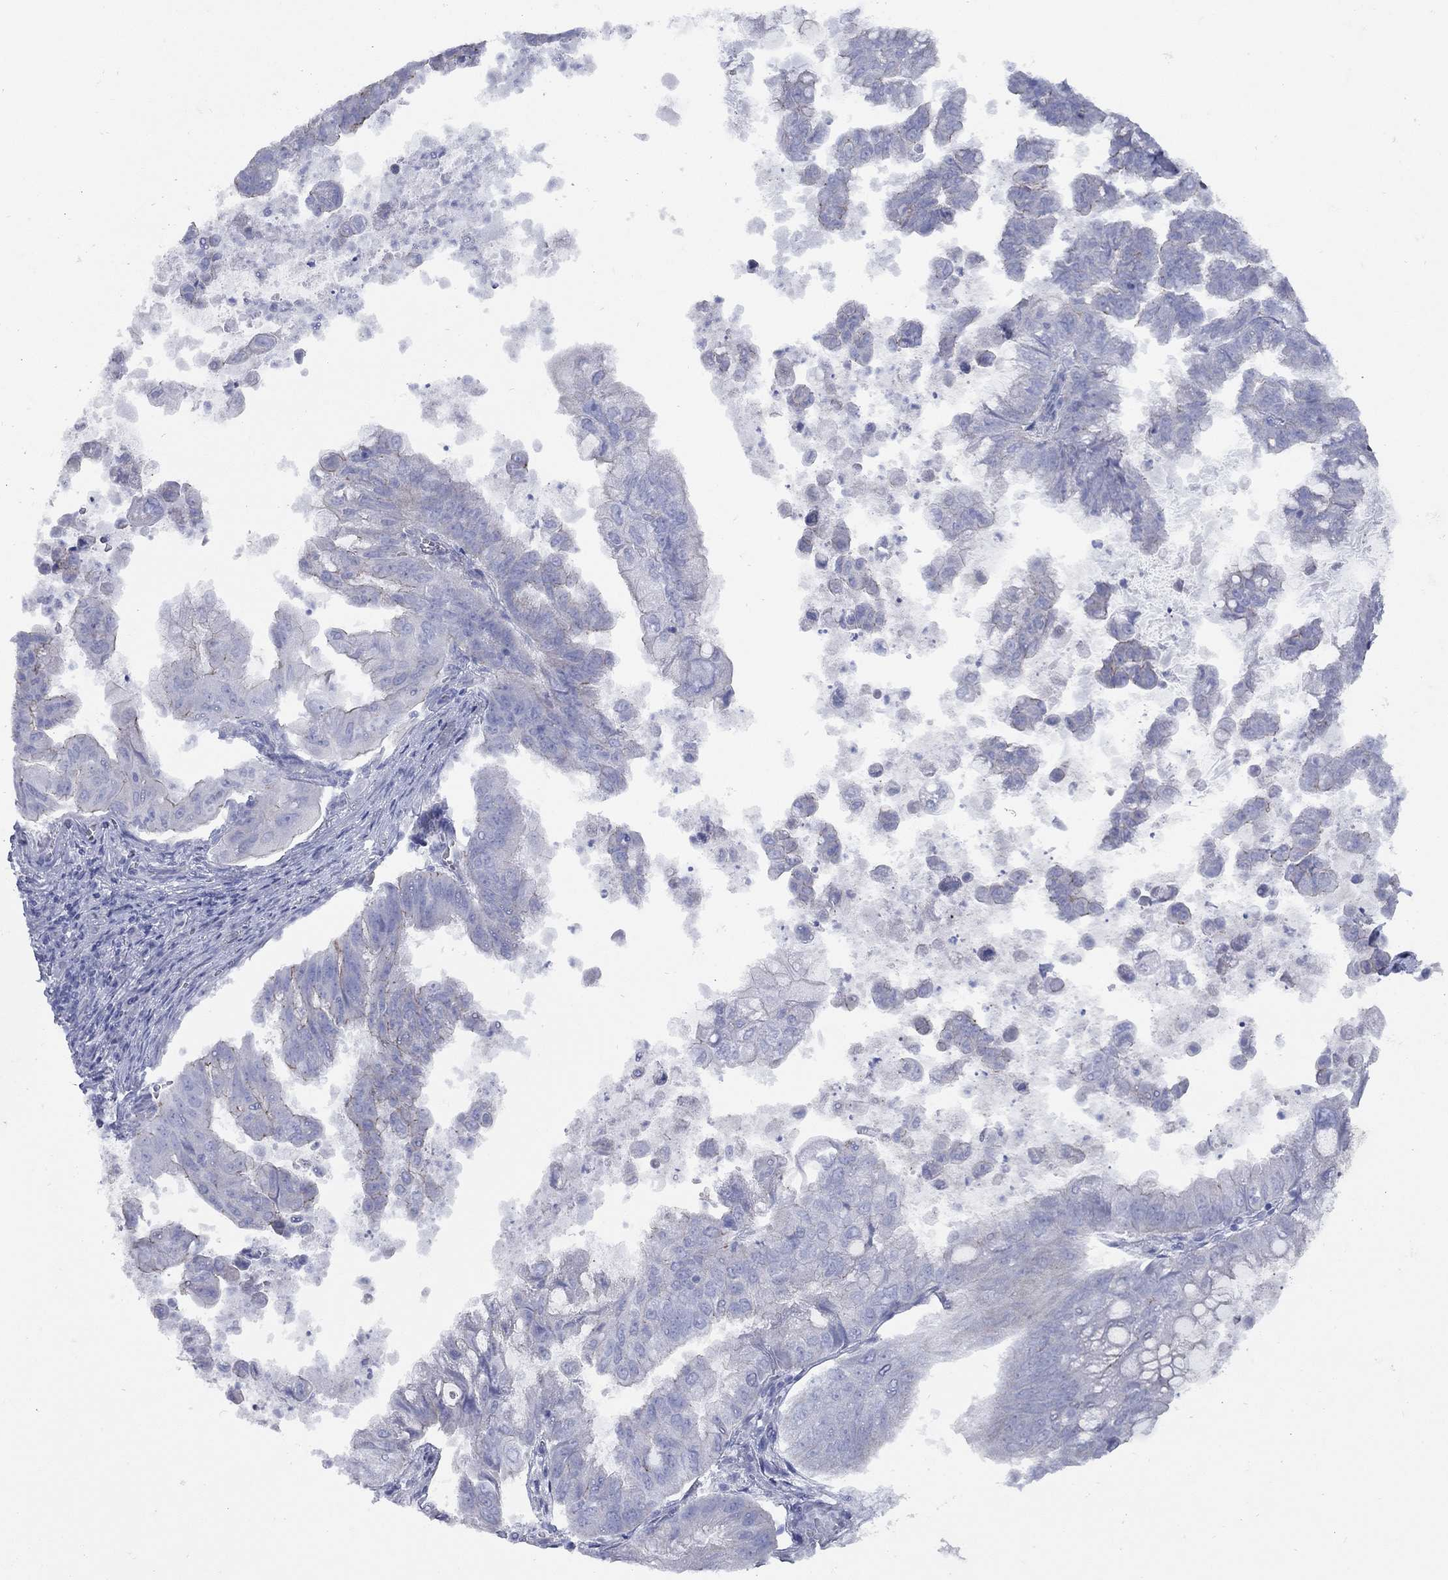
{"staining": {"intensity": "moderate", "quantity": "<25%", "location": "cytoplasmic/membranous"}, "tissue": "stomach cancer", "cell_type": "Tumor cells", "image_type": "cancer", "snomed": [{"axis": "morphology", "description": "Adenocarcinoma, NOS"}, {"axis": "topography", "description": "Stomach, upper"}], "caption": "There is low levels of moderate cytoplasmic/membranous positivity in tumor cells of stomach adenocarcinoma, as demonstrated by immunohistochemical staining (brown color).", "gene": "PDZD3", "patient": {"sex": "male", "age": 80}}